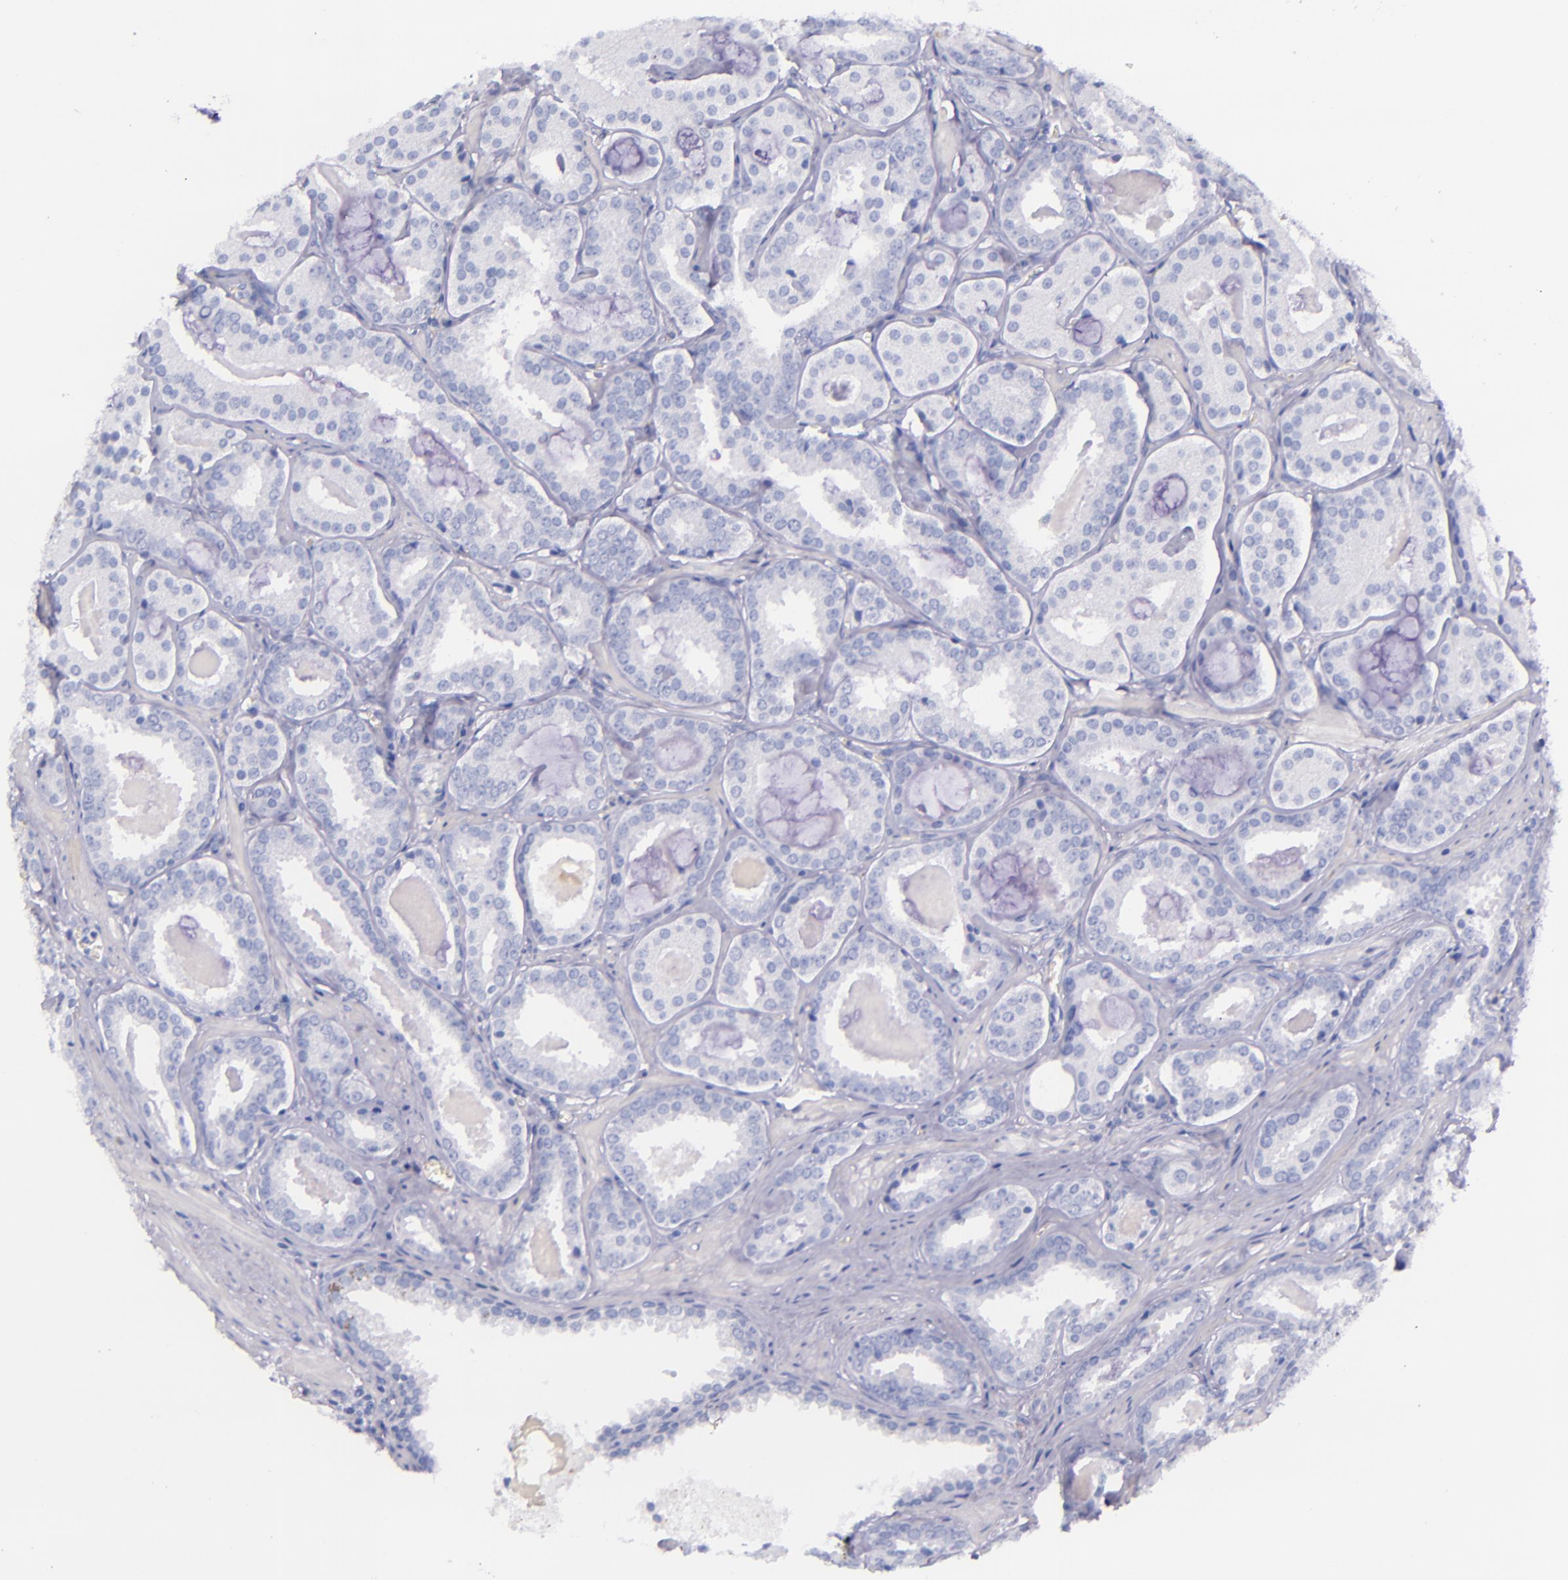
{"staining": {"intensity": "negative", "quantity": "none", "location": "none"}, "tissue": "prostate cancer", "cell_type": "Tumor cells", "image_type": "cancer", "snomed": [{"axis": "morphology", "description": "Adenocarcinoma, Medium grade"}, {"axis": "topography", "description": "Prostate"}], "caption": "Prostate cancer was stained to show a protein in brown. There is no significant staining in tumor cells. Nuclei are stained in blue.", "gene": "LAG3", "patient": {"sex": "male", "age": 64}}